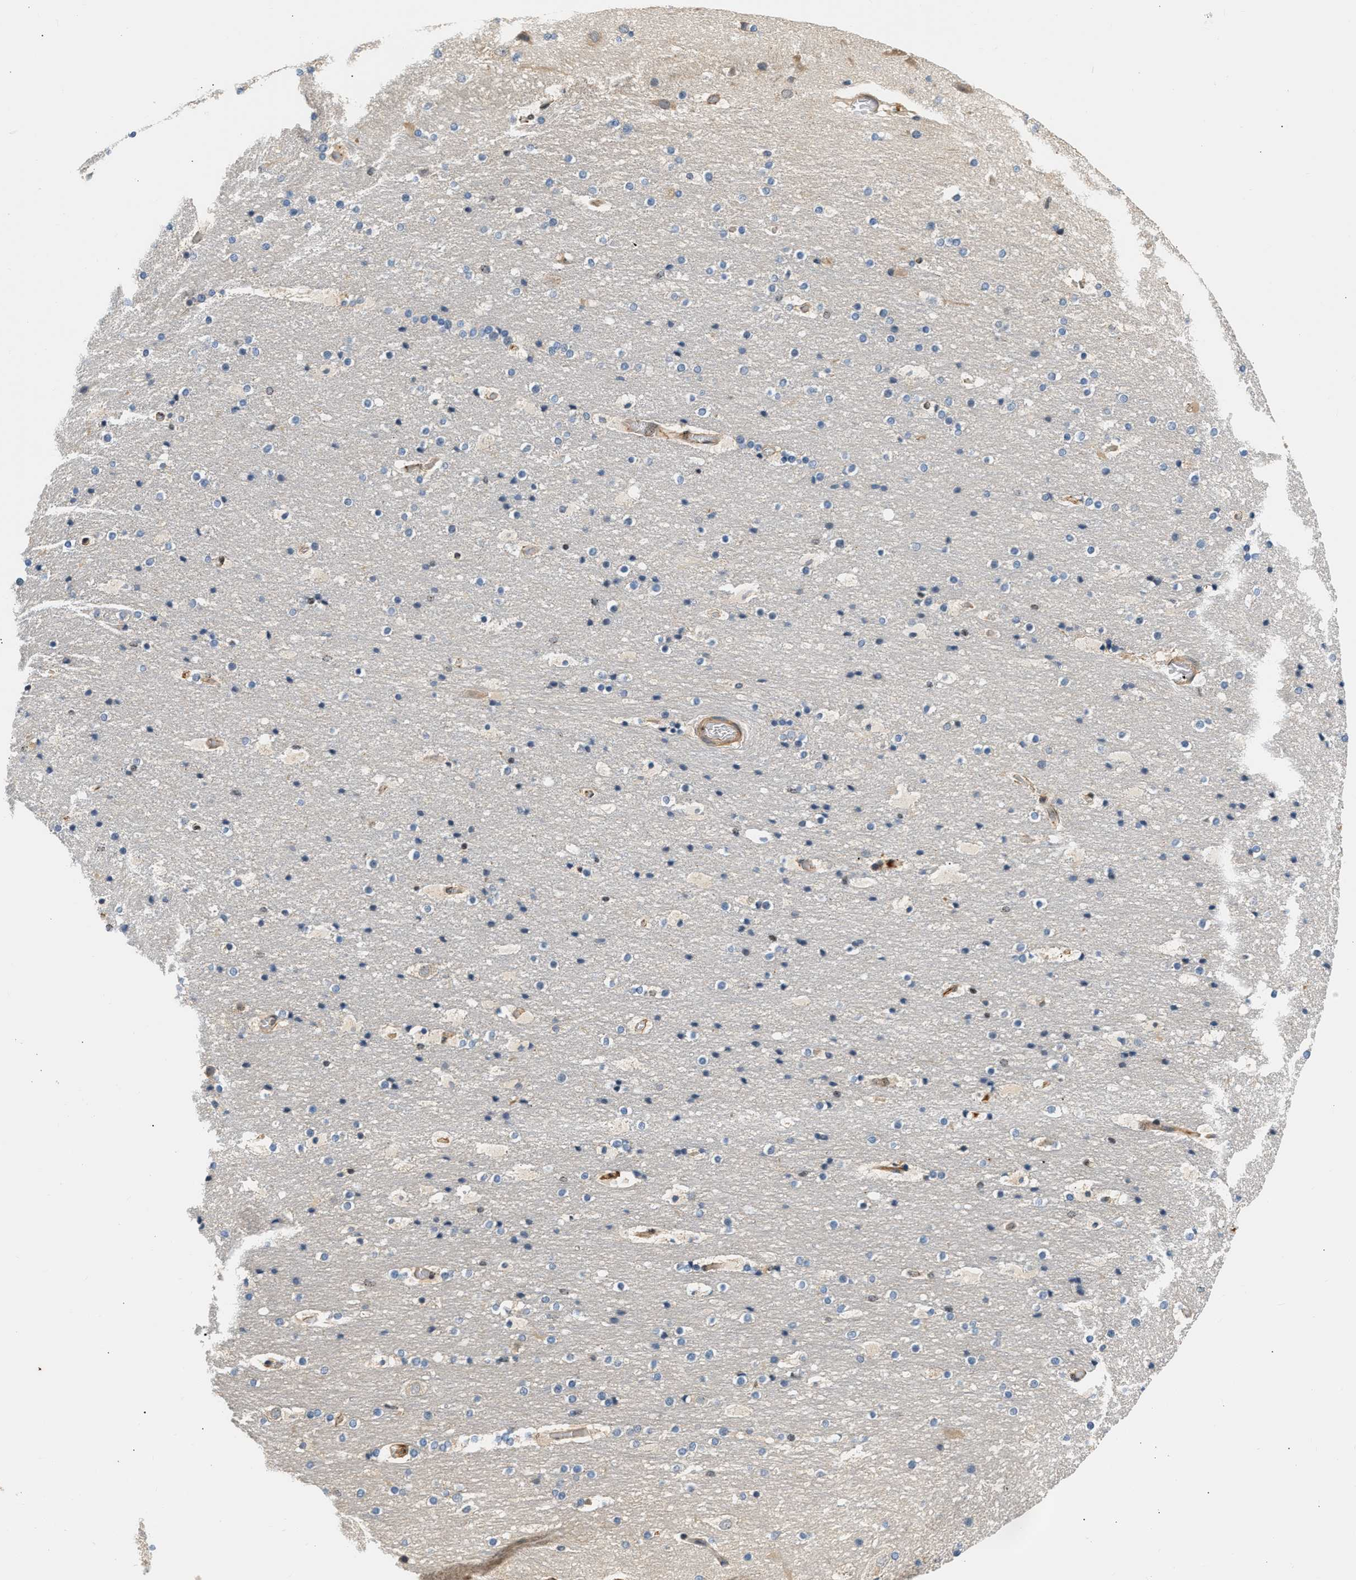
{"staining": {"intensity": "weak", "quantity": ">75%", "location": "cytoplasmic/membranous"}, "tissue": "cerebral cortex", "cell_type": "Endothelial cells", "image_type": "normal", "snomed": [{"axis": "morphology", "description": "Normal tissue, NOS"}, {"axis": "topography", "description": "Cerebral cortex"}], "caption": "A brown stain shows weak cytoplasmic/membranous positivity of a protein in endothelial cells of unremarkable human cerebral cortex.", "gene": "WDR31", "patient": {"sex": "male", "age": 57}}